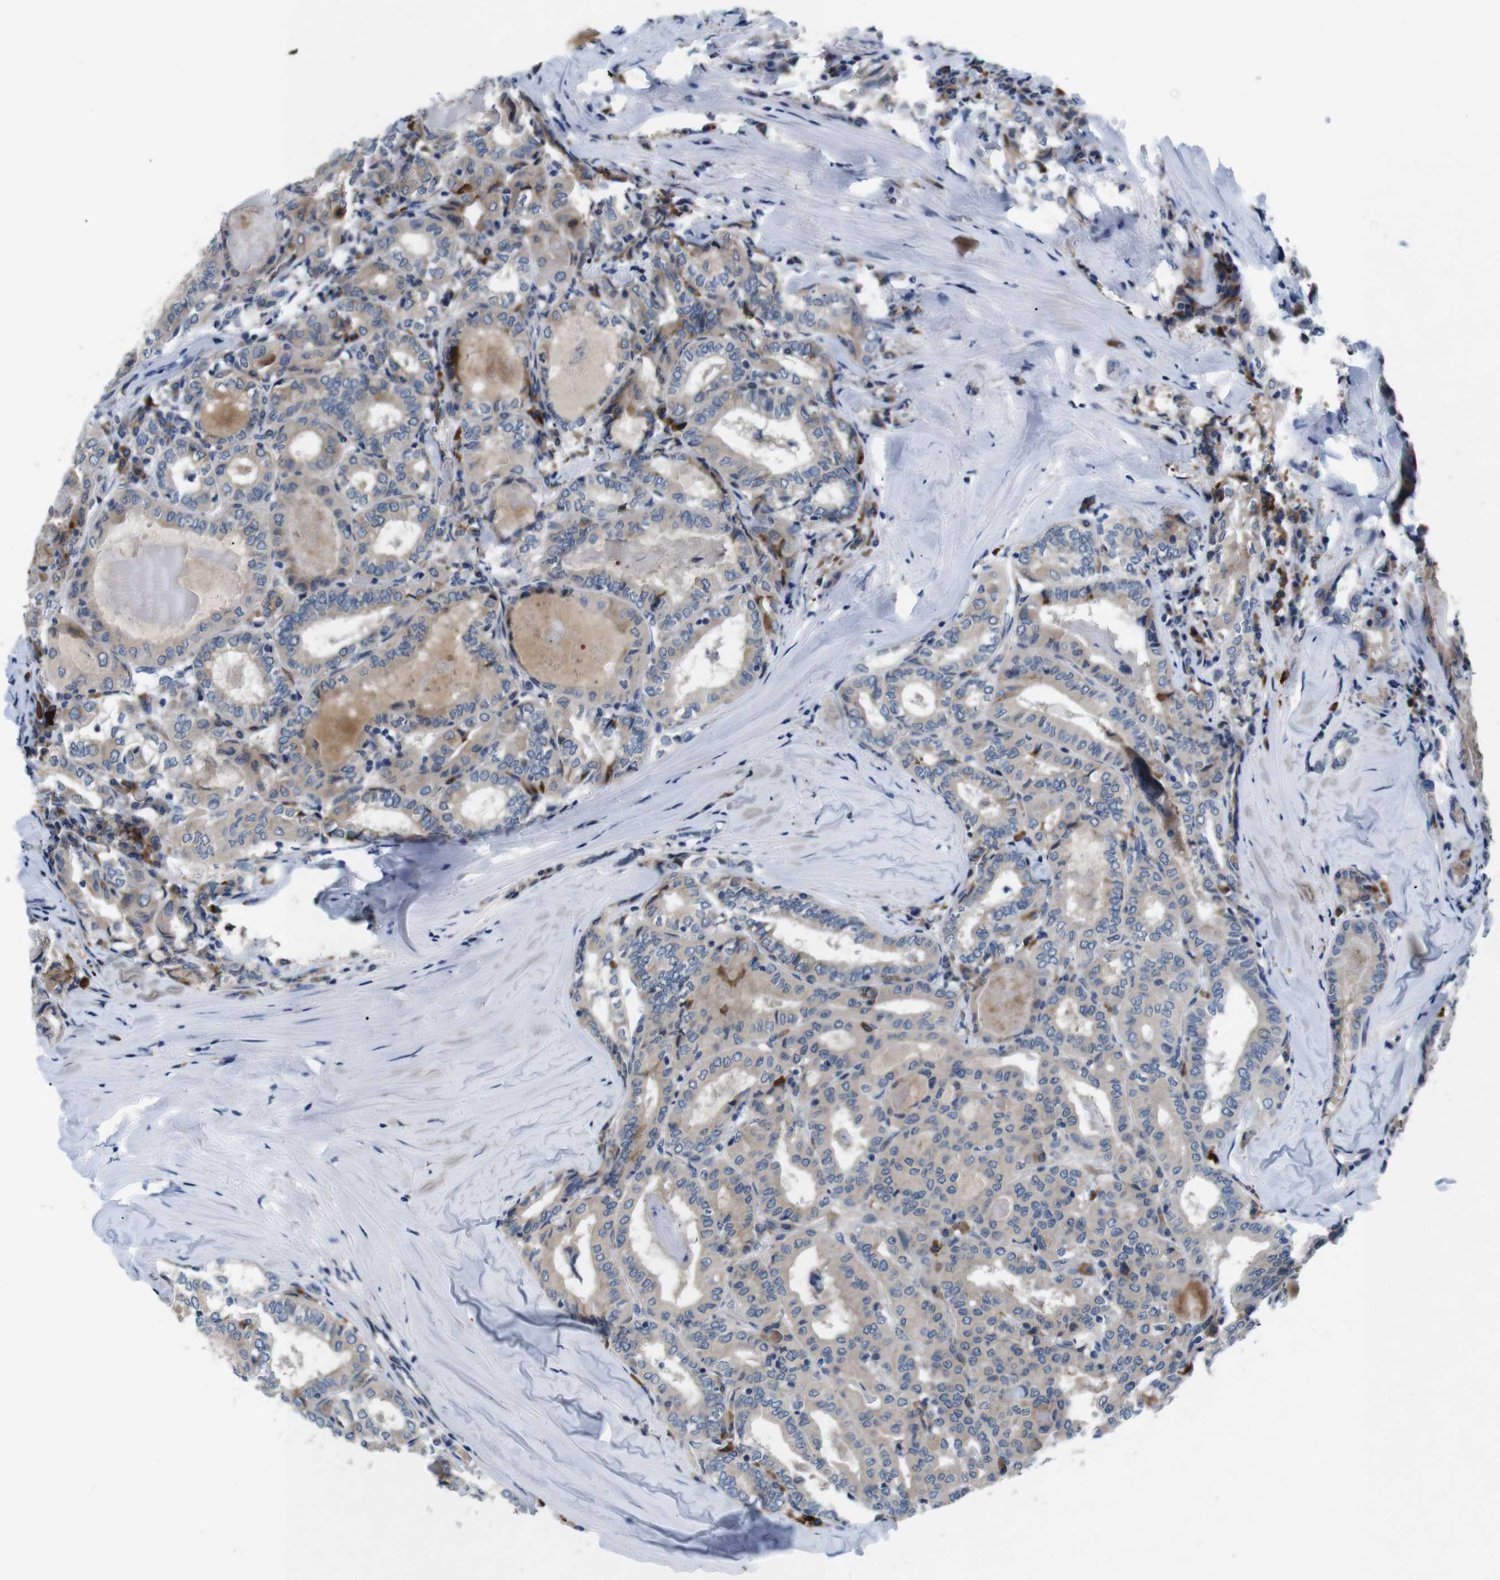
{"staining": {"intensity": "weak", "quantity": ">75%", "location": "cytoplasmic/membranous"}, "tissue": "thyroid cancer", "cell_type": "Tumor cells", "image_type": "cancer", "snomed": [{"axis": "morphology", "description": "Papillary adenocarcinoma, NOS"}, {"axis": "topography", "description": "Thyroid gland"}], "caption": "The micrograph reveals staining of thyroid cancer, revealing weak cytoplasmic/membranous protein staining (brown color) within tumor cells. (DAB (3,3'-diaminobenzidine) IHC with brightfield microscopy, high magnification).", "gene": "JAK1", "patient": {"sex": "female", "age": 42}}